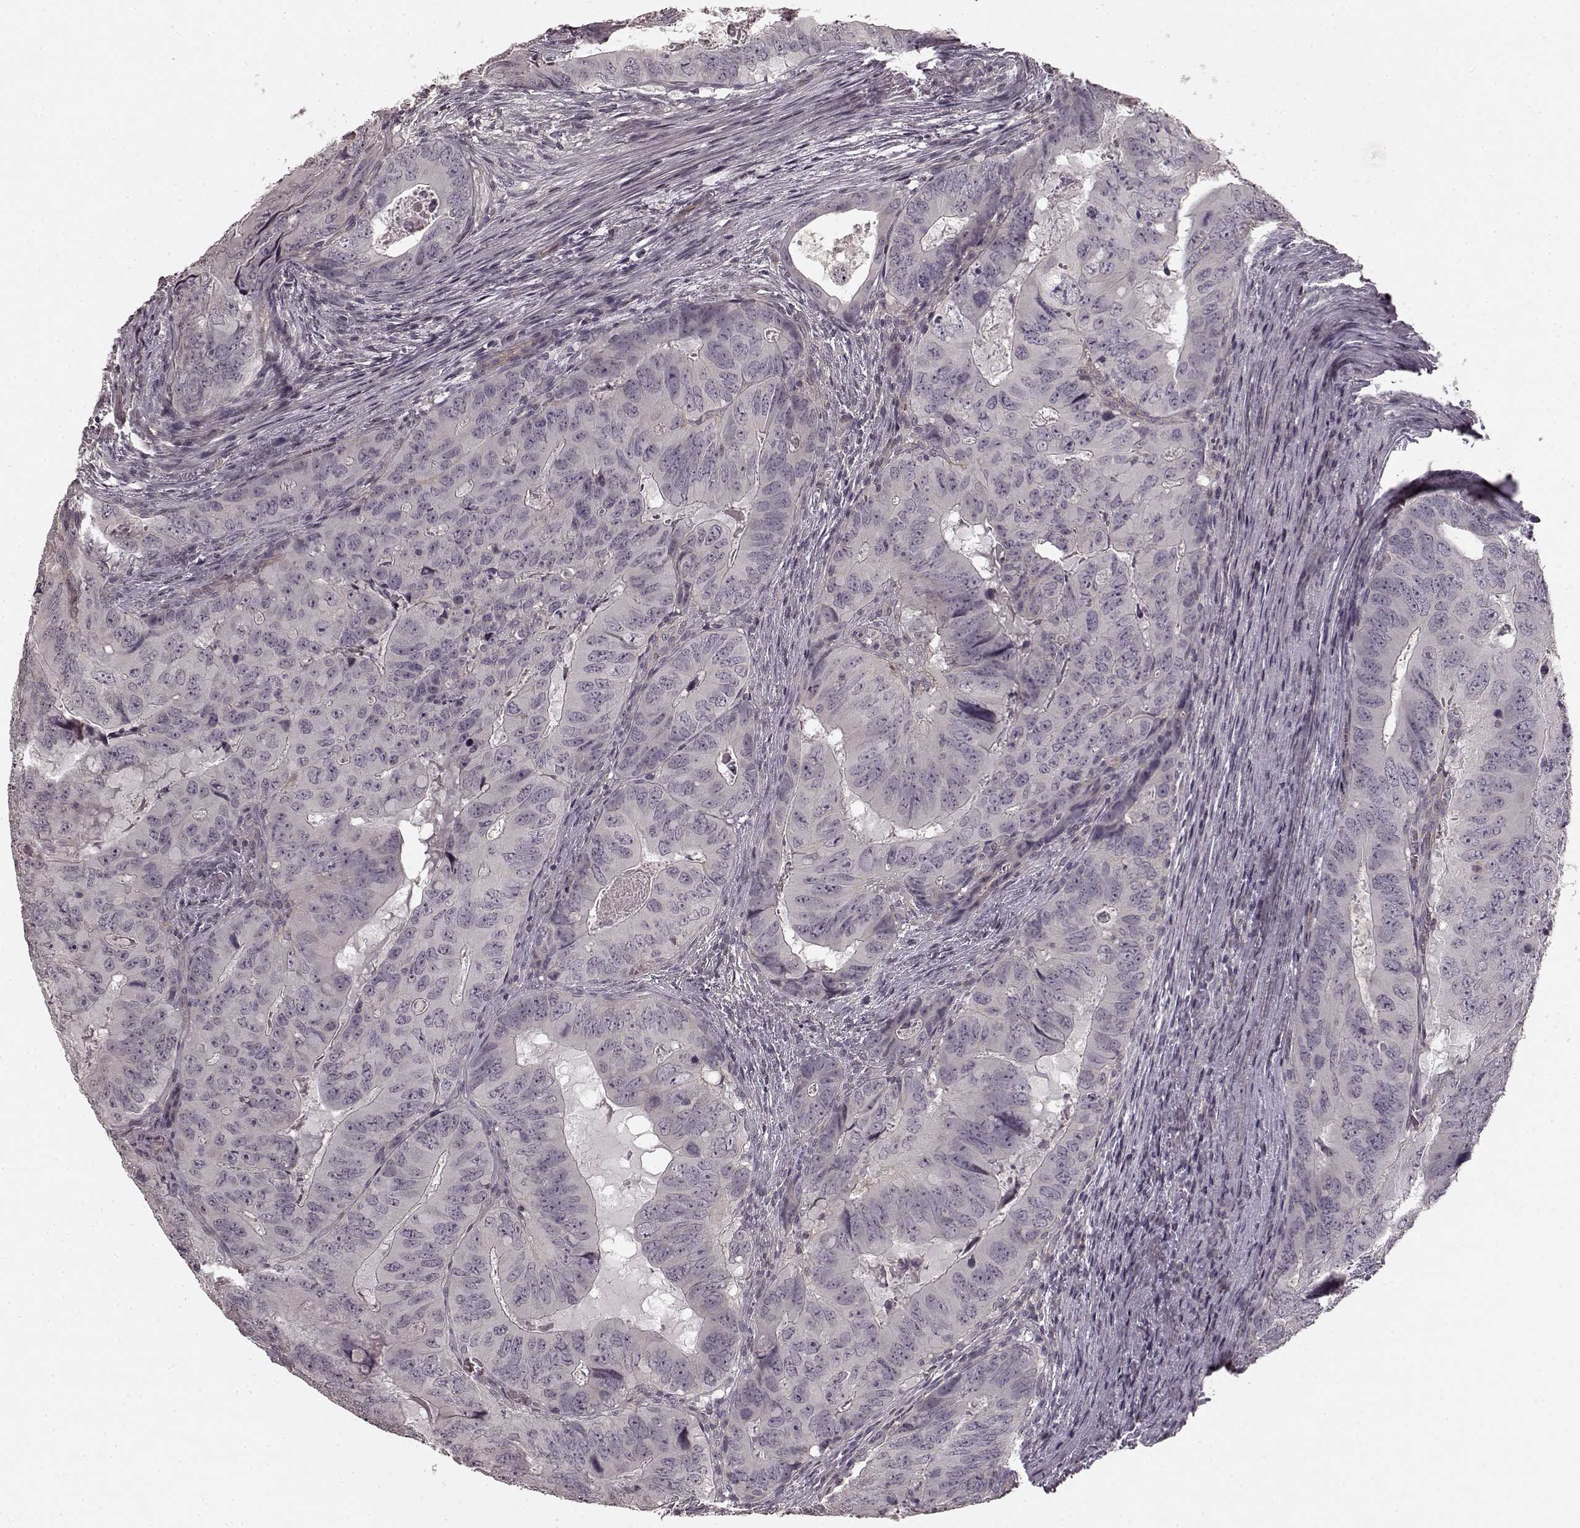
{"staining": {"intensity": "negative", "quantity": "none", "location": "none"}, "tissue": "colorectal cancer", "cell_type": "Tumor cells", "image_type": "cancer", "snomed": [{"axis": "morphology", "description": "Adenocarcinoma, NOS"}, {"axis": "topography", "description": "Colon"}], "caption": "There is no significant staining in tumor cells of colorectal adenocarcinoma.", "gene": "PRKCE", "patient": {"sex": "male", "age": 79}}